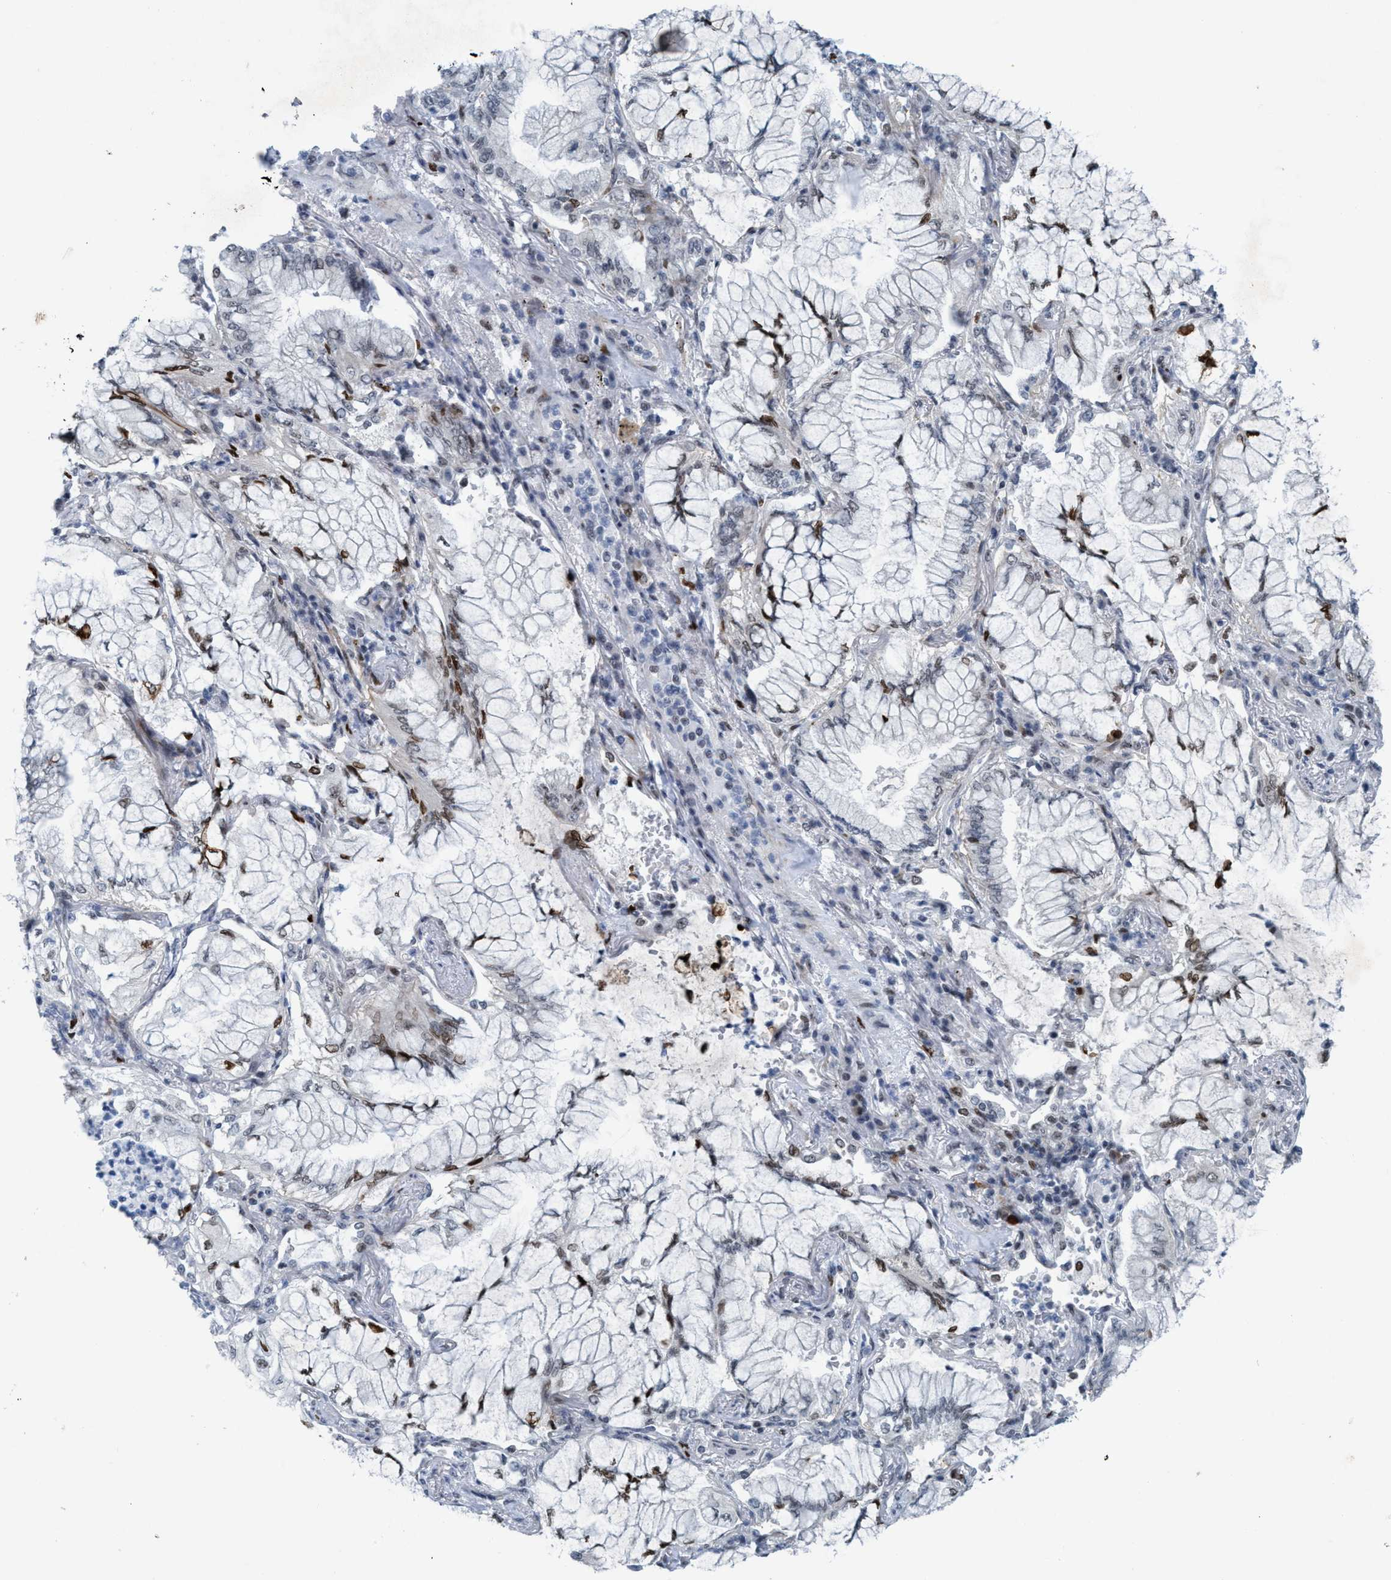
{"staining": {"intensity": "moderate", "quantity": "<25%", "location": "nuclear"}, "tissue": "lung cancer", "cell_type": "Tumor cells", "image_type": "cancer", "snomed": [{"axis": "morphology", "description": "Adenocarcinoma, NOS"}, {"axis": "topography", "description": "Lung"}], "caption": "This photomicrograph exhibits immunohistochemistry staining of human lung adenocarcinoma, with low moderate nuclear positivity in about <25% of tumor cells.", "gene": "CWC27", "patient": {"sex": "female", "age": 70}}